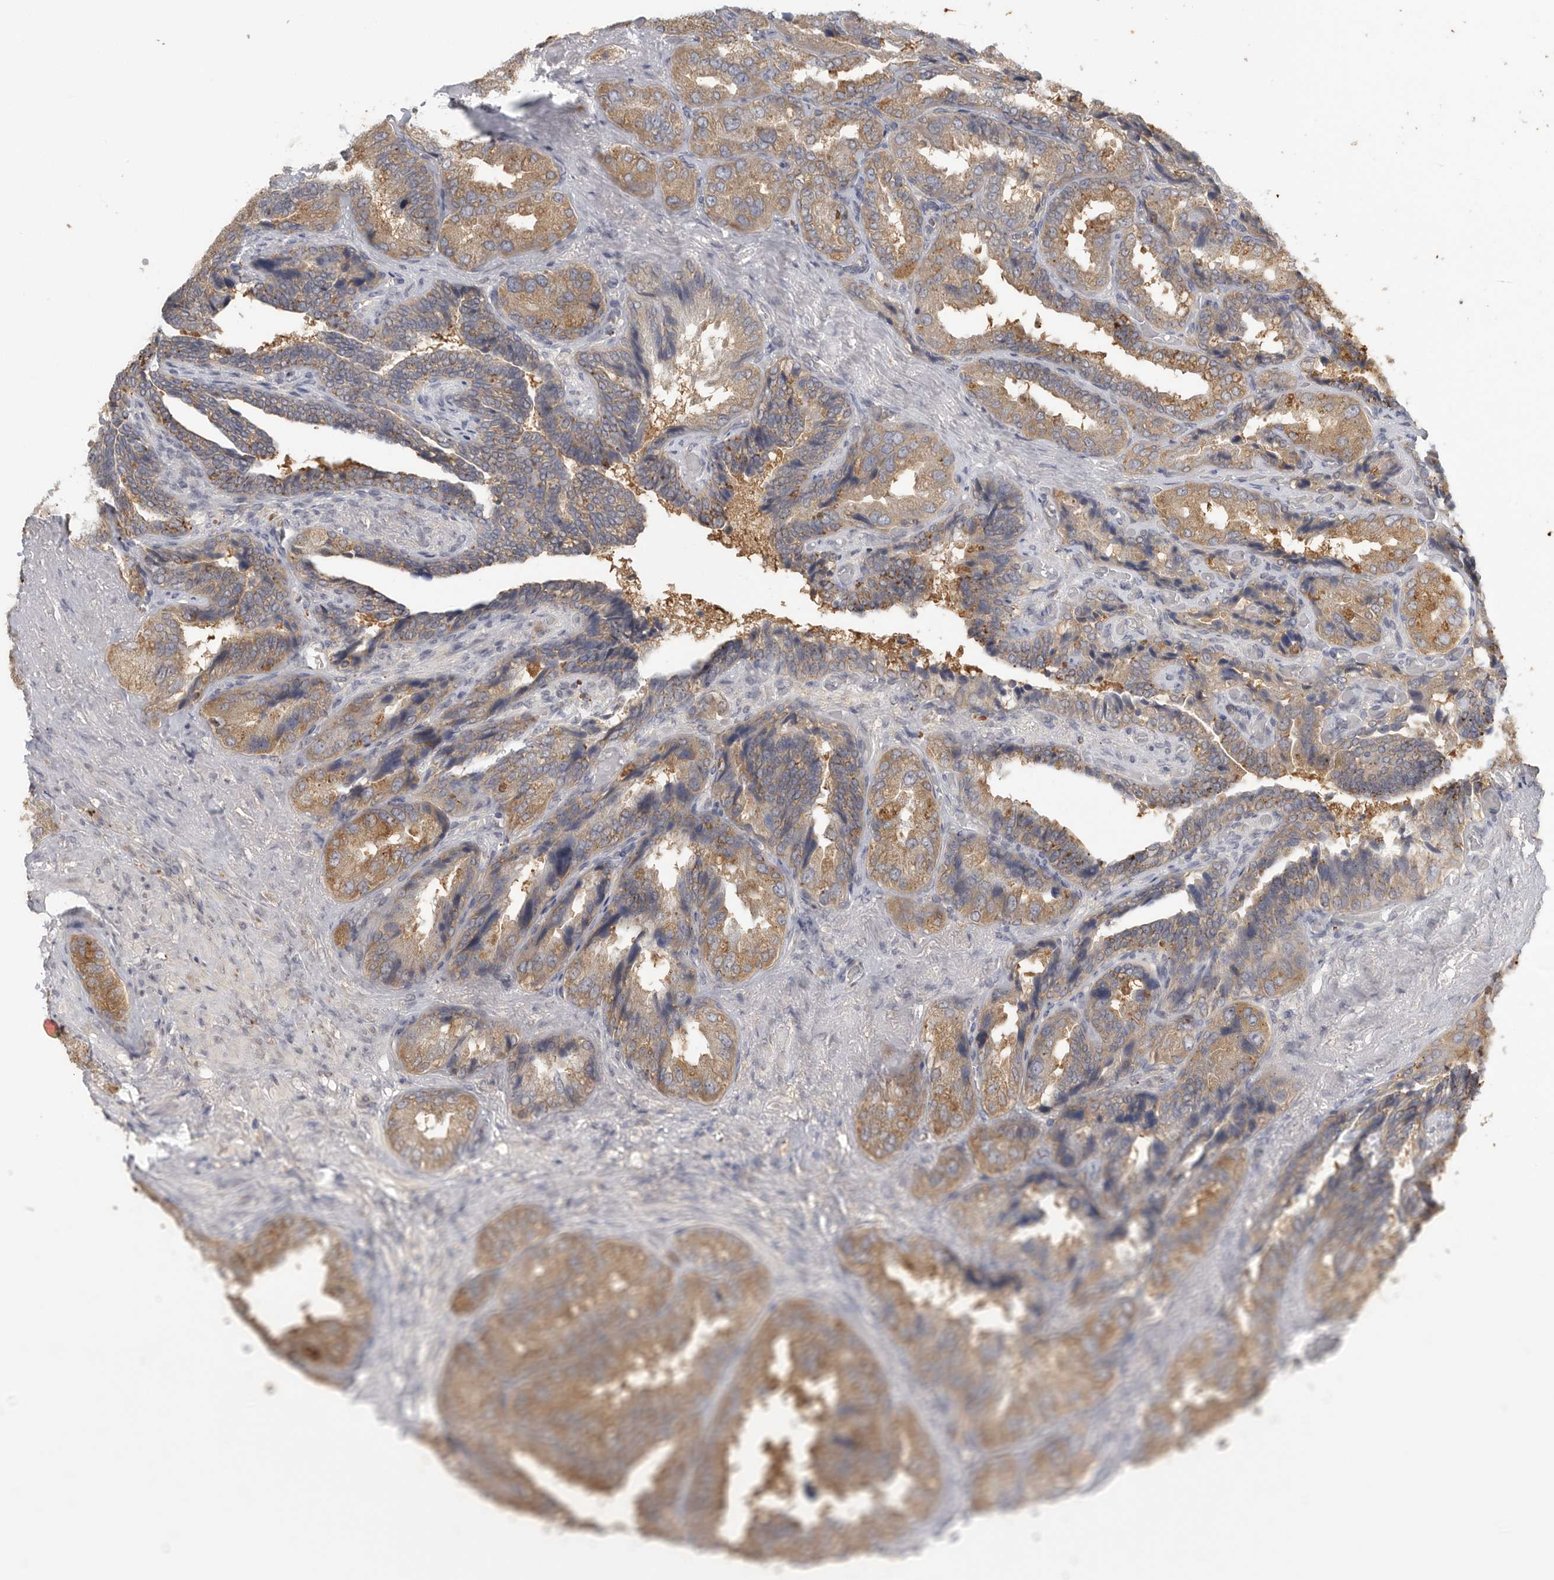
{"staining": {"intensity": "moderate", "quantity": ">75%", "location": "cytoplasmic/membranous"}, "tissue": "seminal vesicle", "cell_type": "Glandular cells", "image_type": "normal", "snomed": [{"axis": "morphology", "description": "Normal tissue, NOS"}, {"axis": "topography", "description": "Seminal veicle"}, {"axis": "topography", "description": "Peripheral nerve tissue"}], "caption": "Immunohistochemical staining of normal human seminal vesicle reveals moderate cytoplasmic/membranous protein positivity in approximately >75% of glandular cells. (brown staining indicates protein expression, while blue staining denotes nuclei).", "gene": "CCT8", "patient": {"sex": "male", "age": 63}}